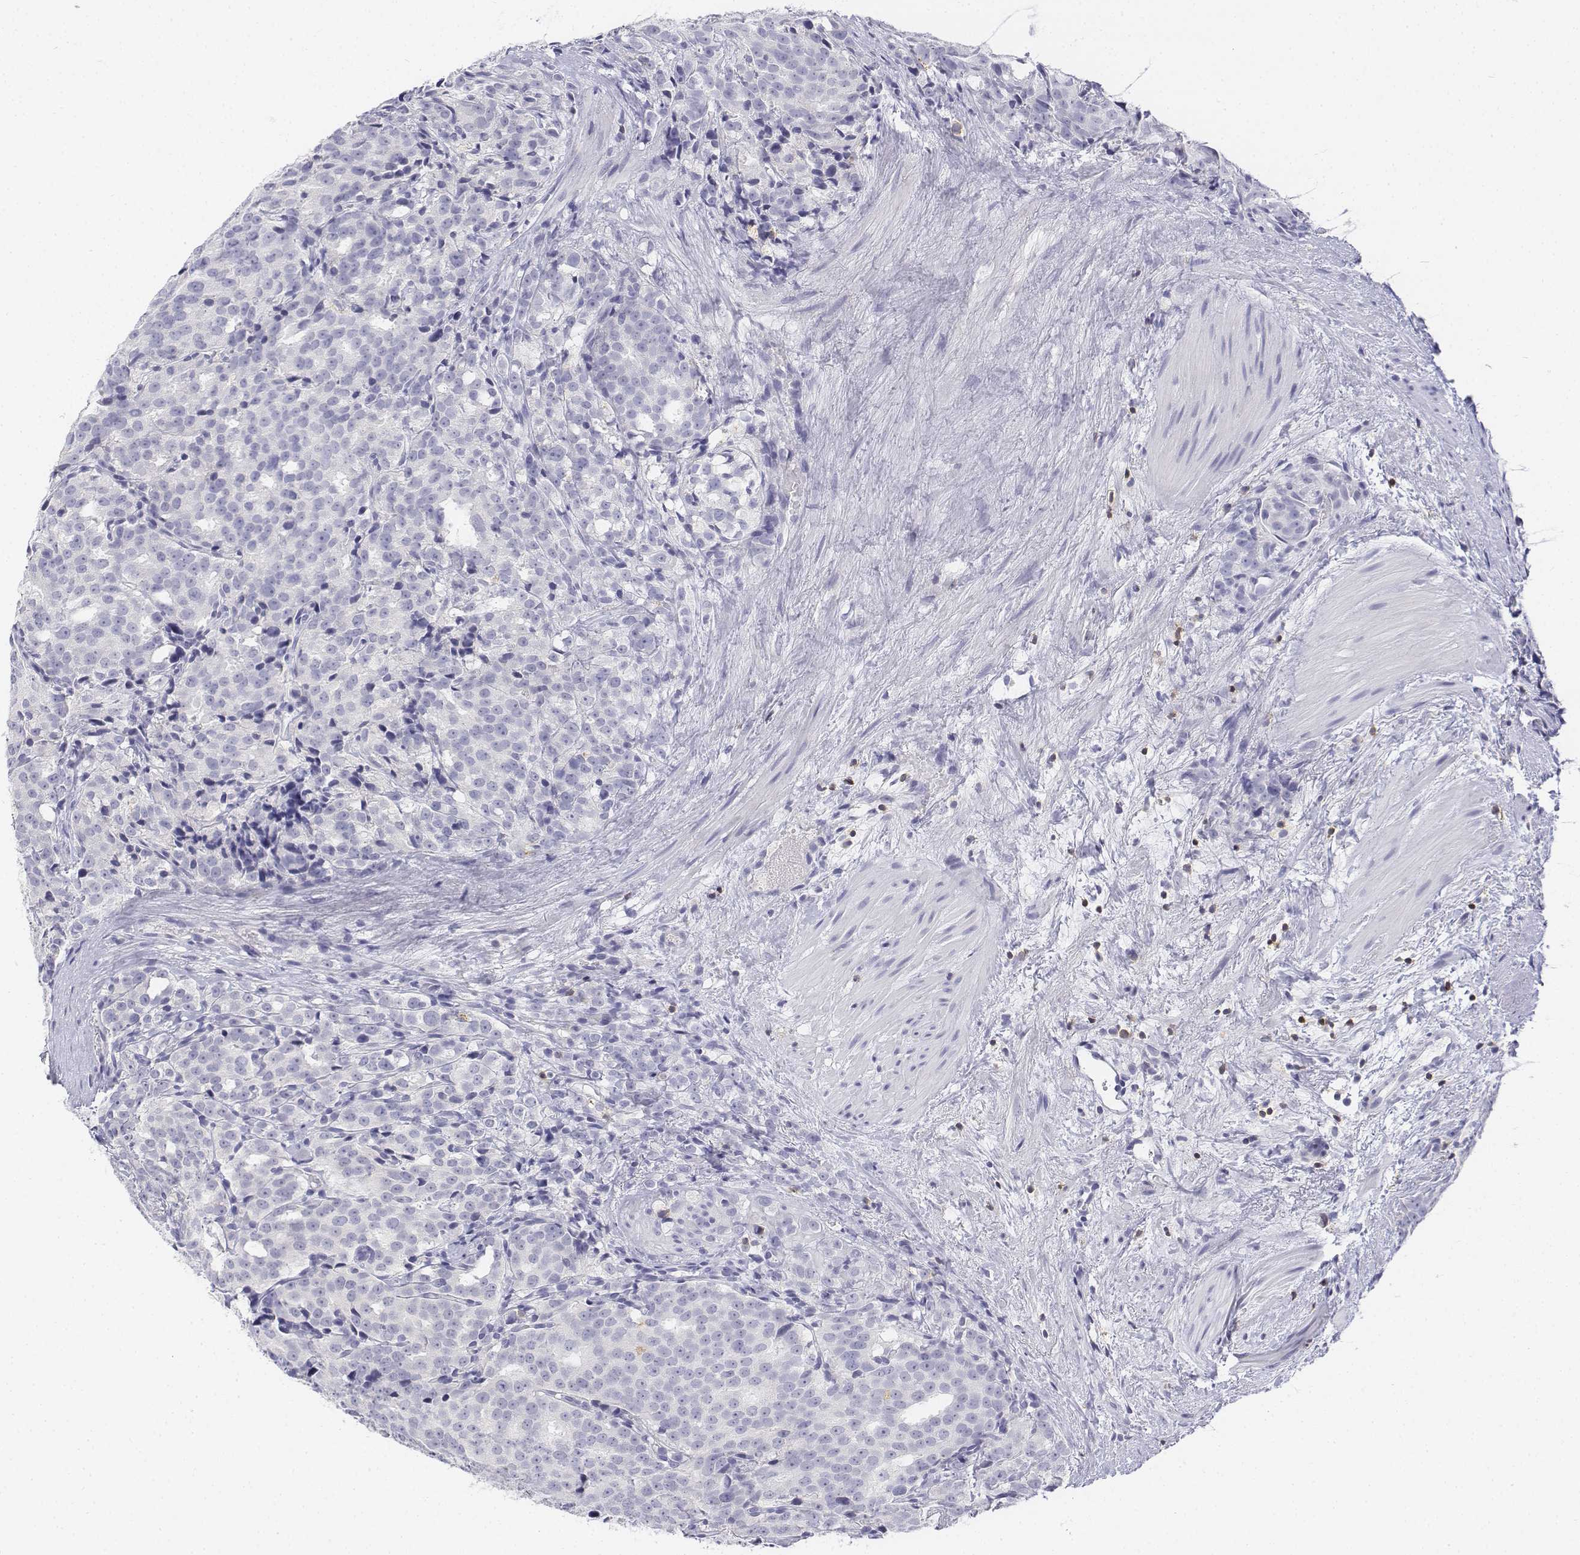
{"staining": {"intensity": "negative", "quantity": "none", "location": "none"}, "tissue": "prostate cancer", "cell_type": "Tumor cells", "image_type": "cancer", "snomed": [{"axis": "morphology", "description": "Adenocarcinoma, High grade"}, {"axis": "topography", "description": "Prostate"}], "caption": "An immunohistochemistry (IHC) image of prostate cancer (adenocarcinoma (high-grade)) is shown. There is no staining in tumor cells of prostate cancer (adenocarcinoma (high-grade)).", "gene": "CD3E", "patient": {"sex": "male", "age": 53}}